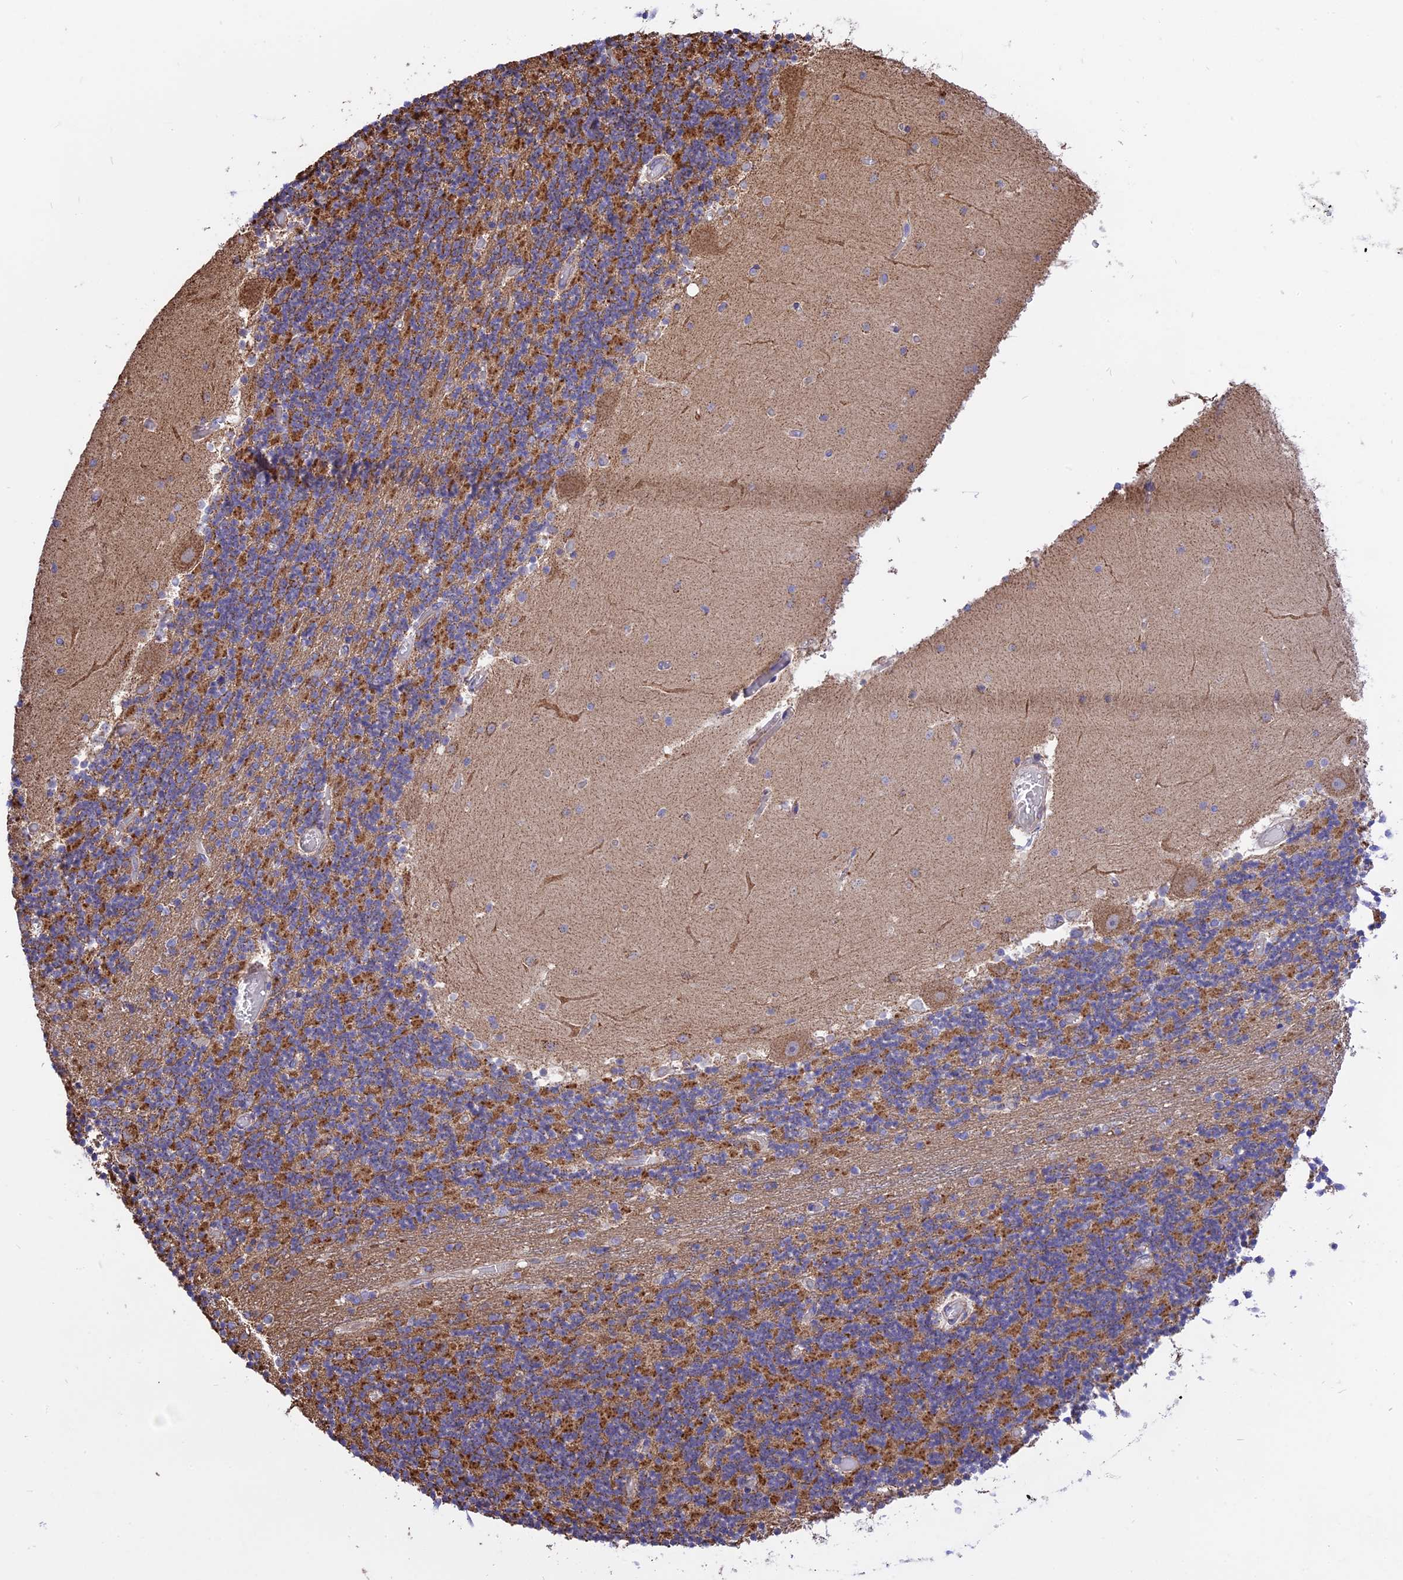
{"staining": {"intensity": "moderate", "quantity": "<25%", "location": "cytoplasmic/membranous"}, "tissue": "cerebellum", "cell_type": "Cells in granular layer", "image_type": "normal", "snomed": [{"axis": "morphology", "description": "Normal tissue, NOS"}, {"axis": "topography", "description": "Cerebellum"}], "caption": "Cerebellum stained with DAB immunohistochemistry exhibits low levels of moderate cytoplasmic/membranous expression in about <25% of cells in granular layer.", "gene": "TTC4", "patient": {"sex": "female", "age": 28}}